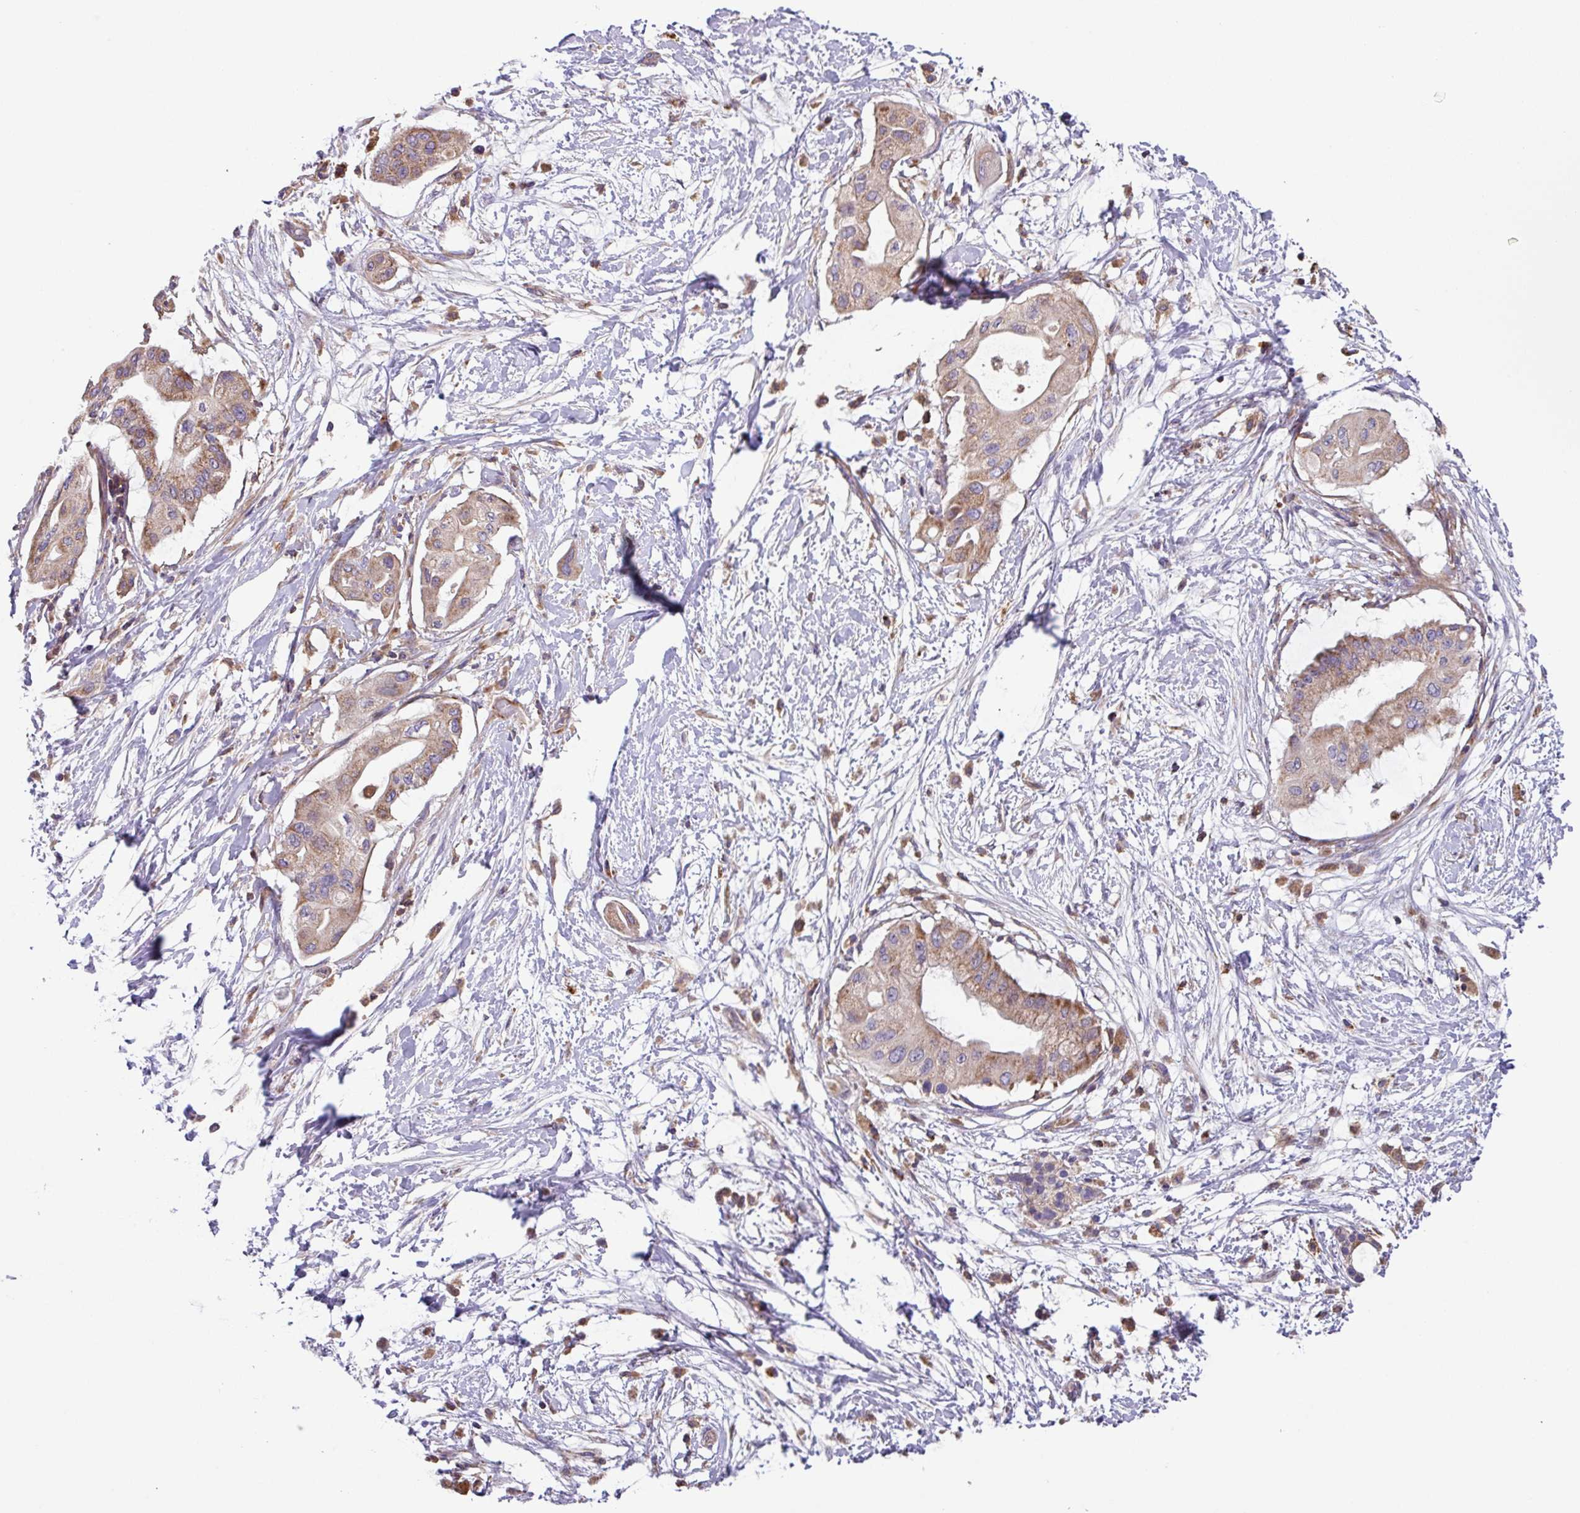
{"staining": {"intensity": "moderate", "quantity": ">75%", "location": "cytoplasmic/membranous"}, "tissue": "pancreatic cancer", "cell_type": "Tumor cells", "image_type": "cancer", "snomed": [{"axis": "morphology", "description": "Adenocarcinoma, NOS"}, {"axis": "topography", "description": "Pancreas"}], "caption": "An immunohistochemistry (IHC) micrograph of neoplastic tissue is shown. Protein staining in brown highlights moderate cytoplasmic/membranous positivity in pancreatic cancer (adenocarcinoma) within tumor cells.", "gene": "PLEKHD1", "patient": {"sex": "male", "age": 68}}